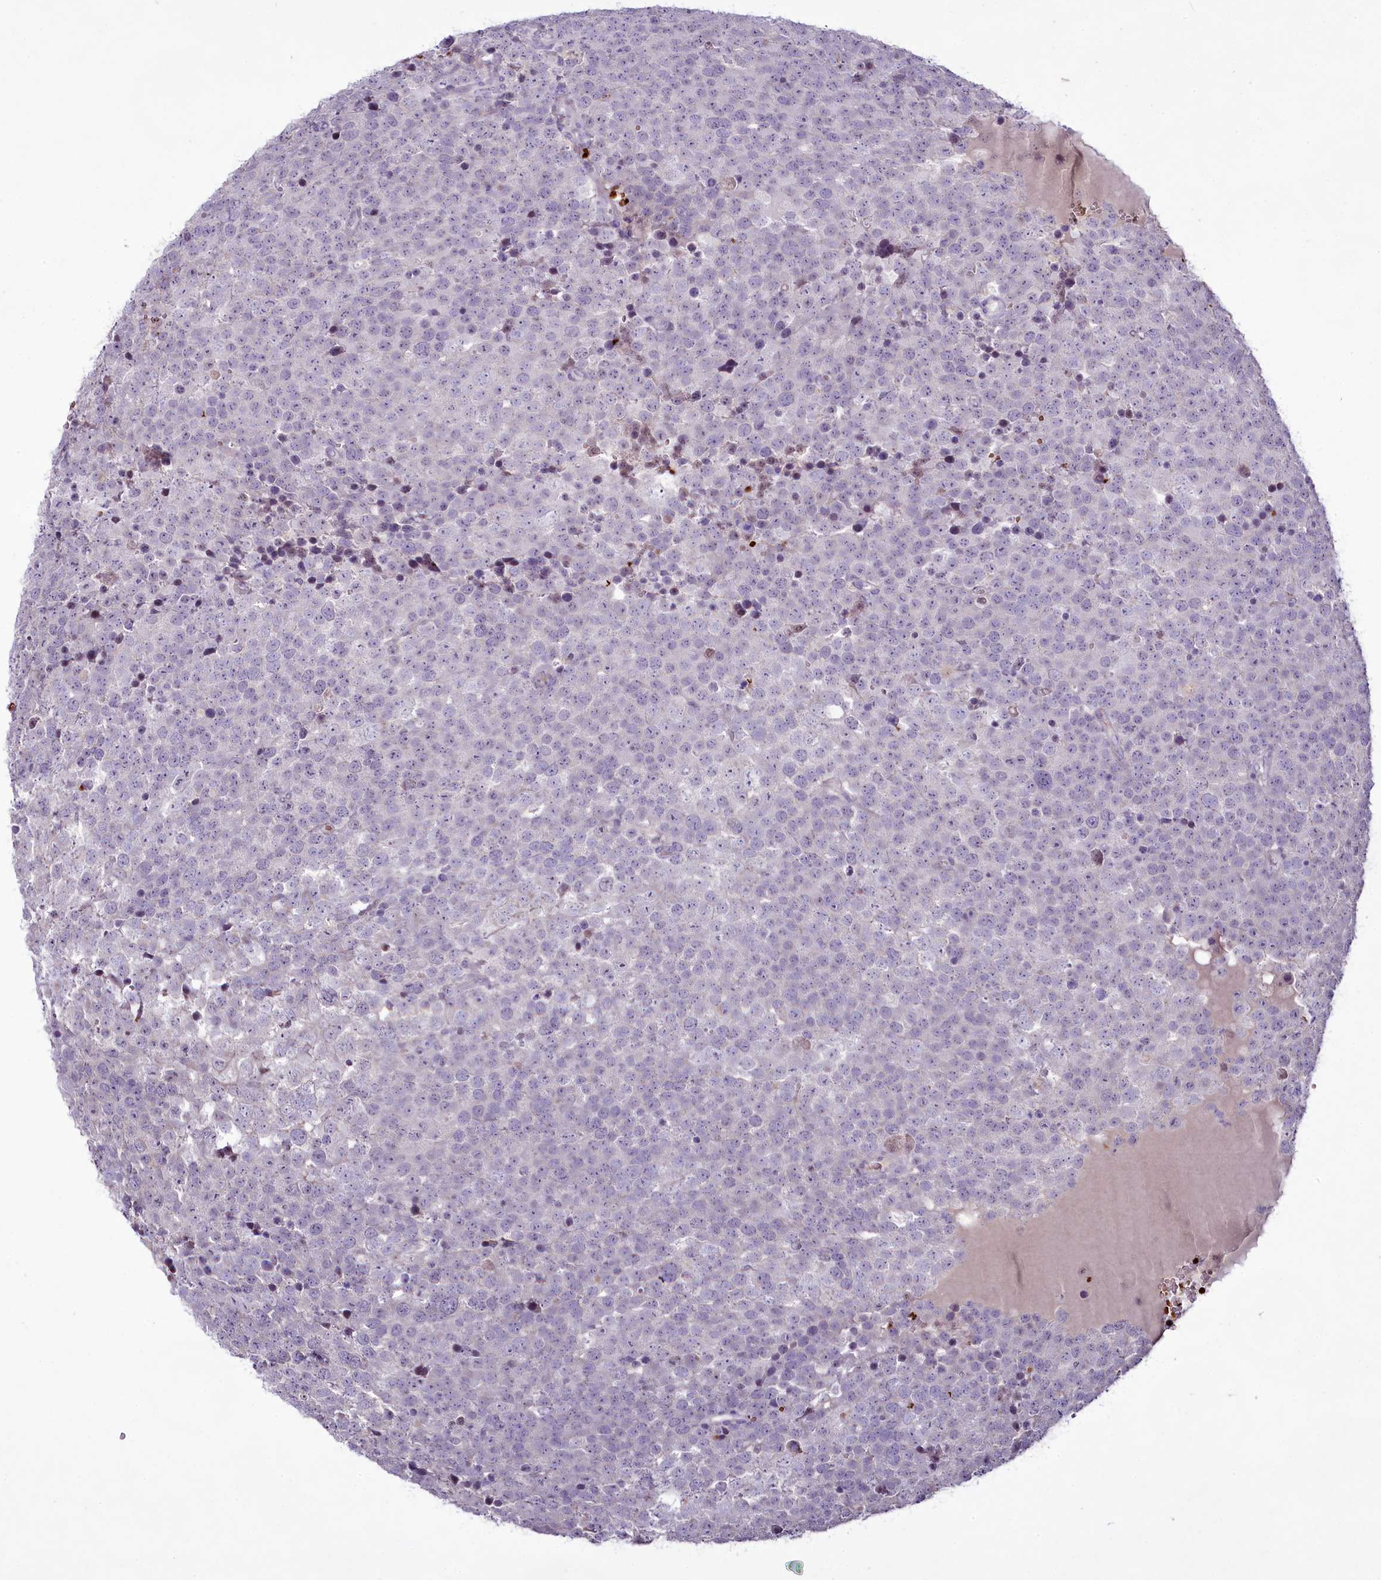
{"staining": {"intensity": "negative", "quantity": "none", "location": "none"}, "tissue": "testis cancer", "cell_type": "Tumor cells", "image_type": "cancer", "snomed": [{"axis": "morphology", "description": "Seminoma, NOS"}, {"axis": "topography", "description": "Testis"}], "caption": "Immunohistochemistry histopathology image of neoplastic tissue: testis seminoma stained with DAB displays no significant protein positivity in tumor cells.", "gene": "SUSD3", "patient": {"sex": "male", "age": 71}}